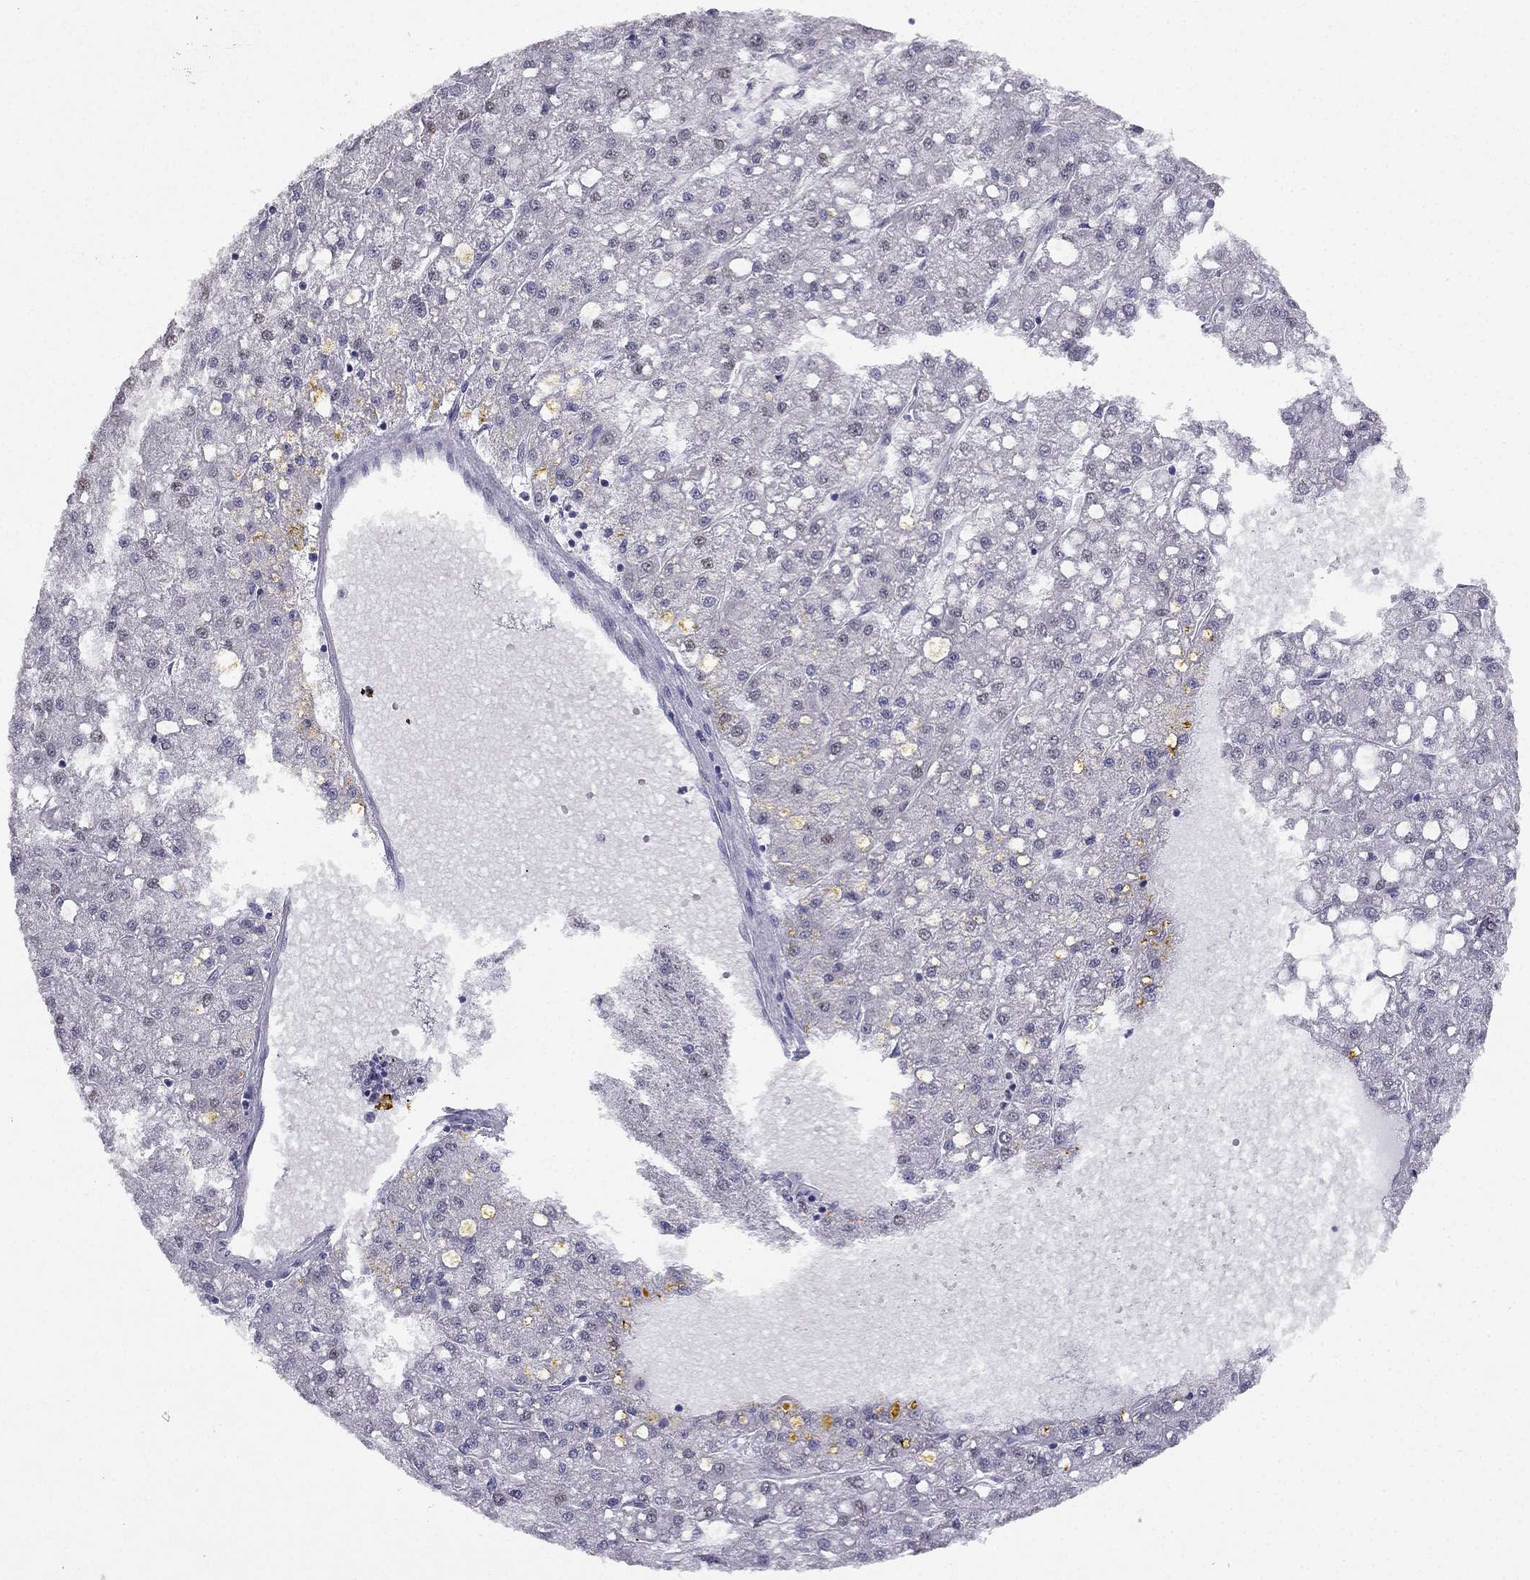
{"staining": {"intensity": "negative", "quantity": "none", "location": "none"}, "tissue": "liver cancer", "cell_type": "Tumor cells", "image_type": "cancer", "snomed": [{"axis": "morphology", "description": "Carcinoma, Hepatocellular, NOS"}, {"axis": "topography", "description": "Liver"}], "caption": "Tumor cells show no significant expression in liver cancer (hepatocellular carcinoma).", "gene": "C16orf89", "patient": {"sex": "male", "age": 67}}